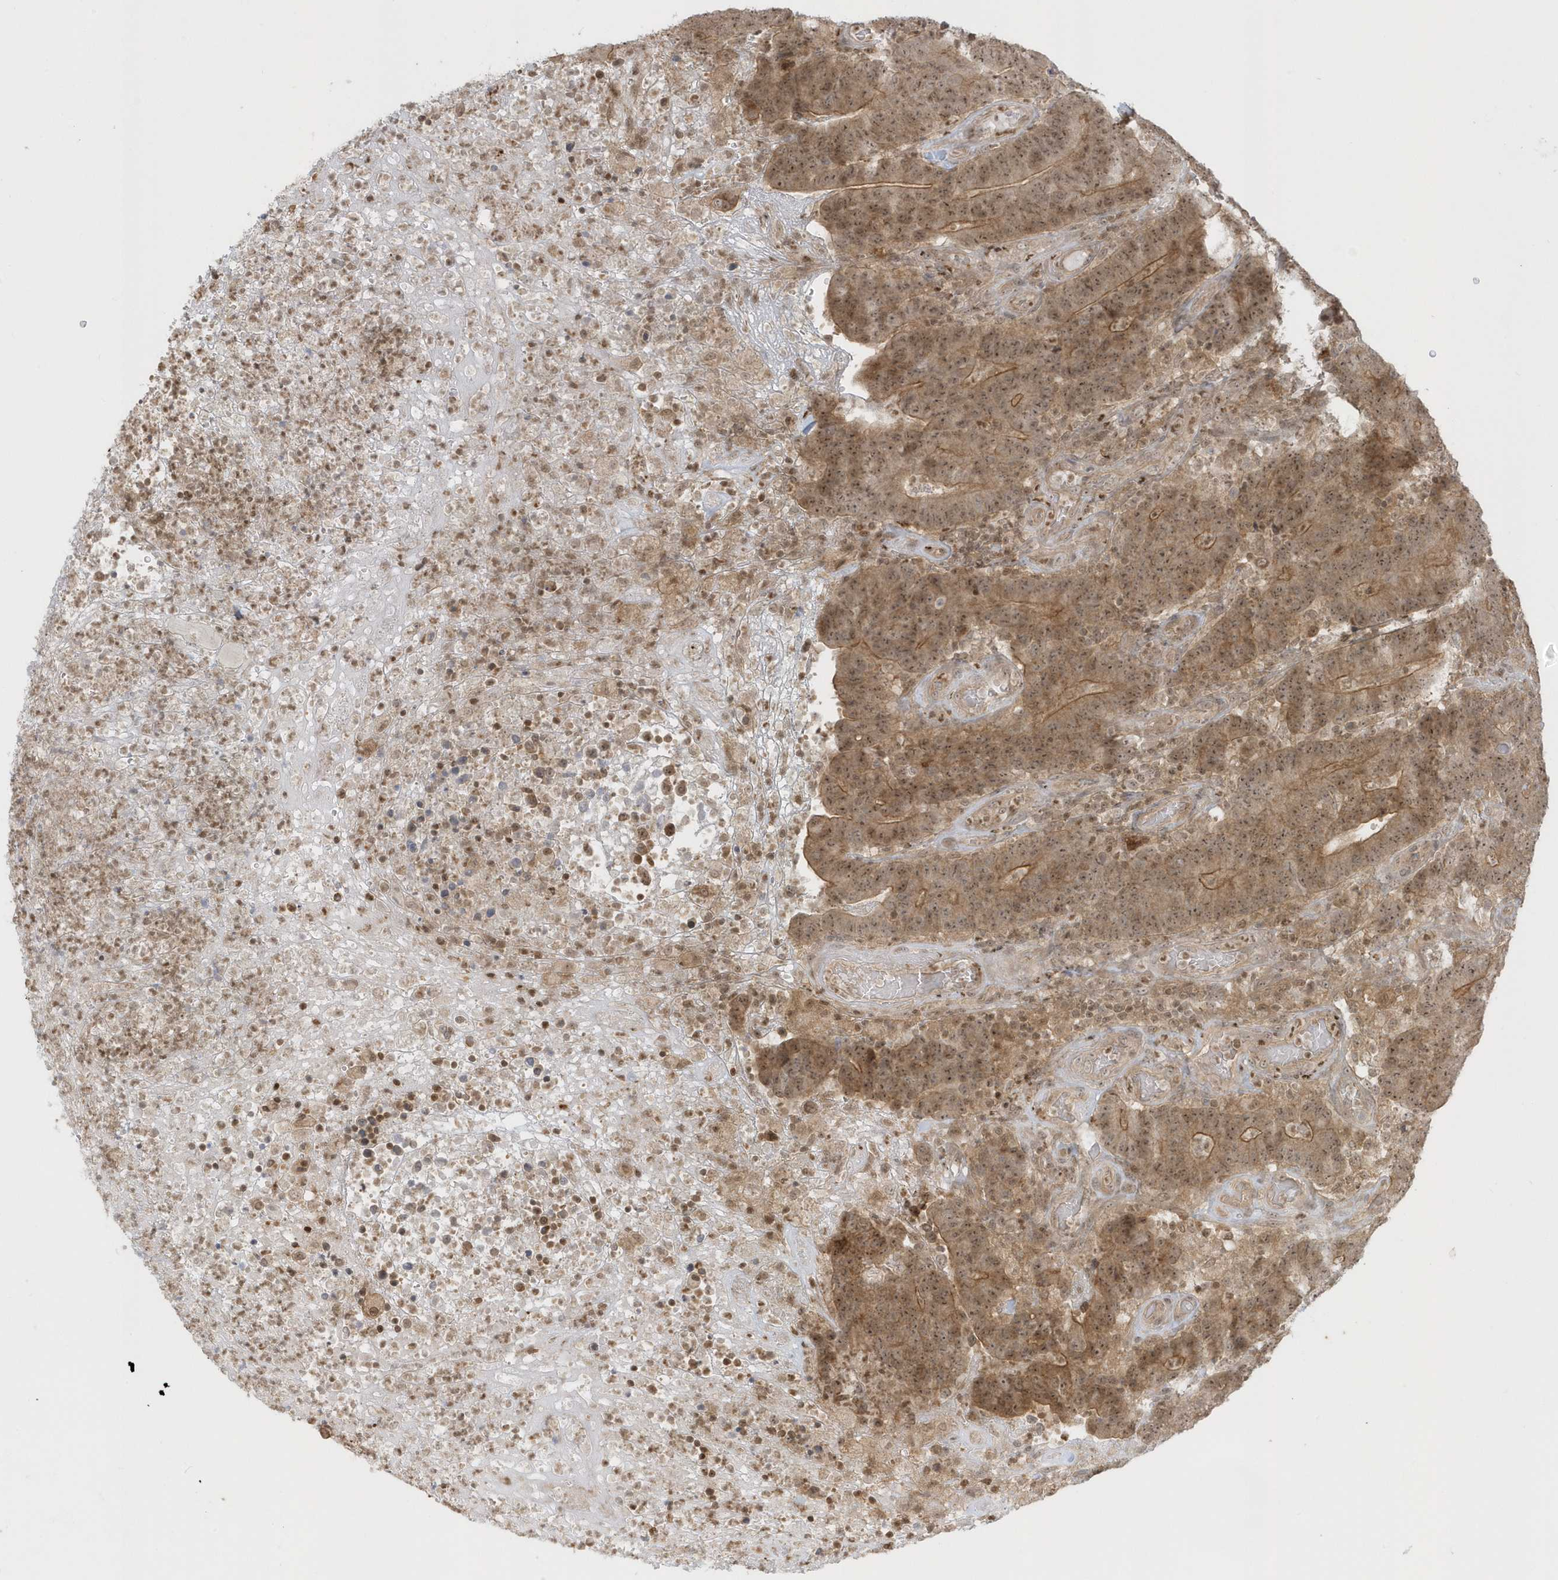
{"staining": {"intensity": "moderate", "quantity": ">75%", "location": "cytoplasmic/membranous,nuclear"}, "tissue": "colorectal cancer", "cell_type": "Tumor cells", "image_type": "cancer", "snomed": [{"axis": "morphology", "description": "Normal tissue, NOS"}, {"axis": "morphology", "description": "Adenocarcinoma, NOS"}, {"axis": "topography", "description": "Colon"}], "caption": "About >75% of tumor cells in human colorectal adenocarcinoma reveal moderate cytoplasmic/membranous and nuclear protein expression as visualized by brown immunohistochemical staining.", "gene": "PPP1R7", "patient": {"sex": "female", "age": 75}}